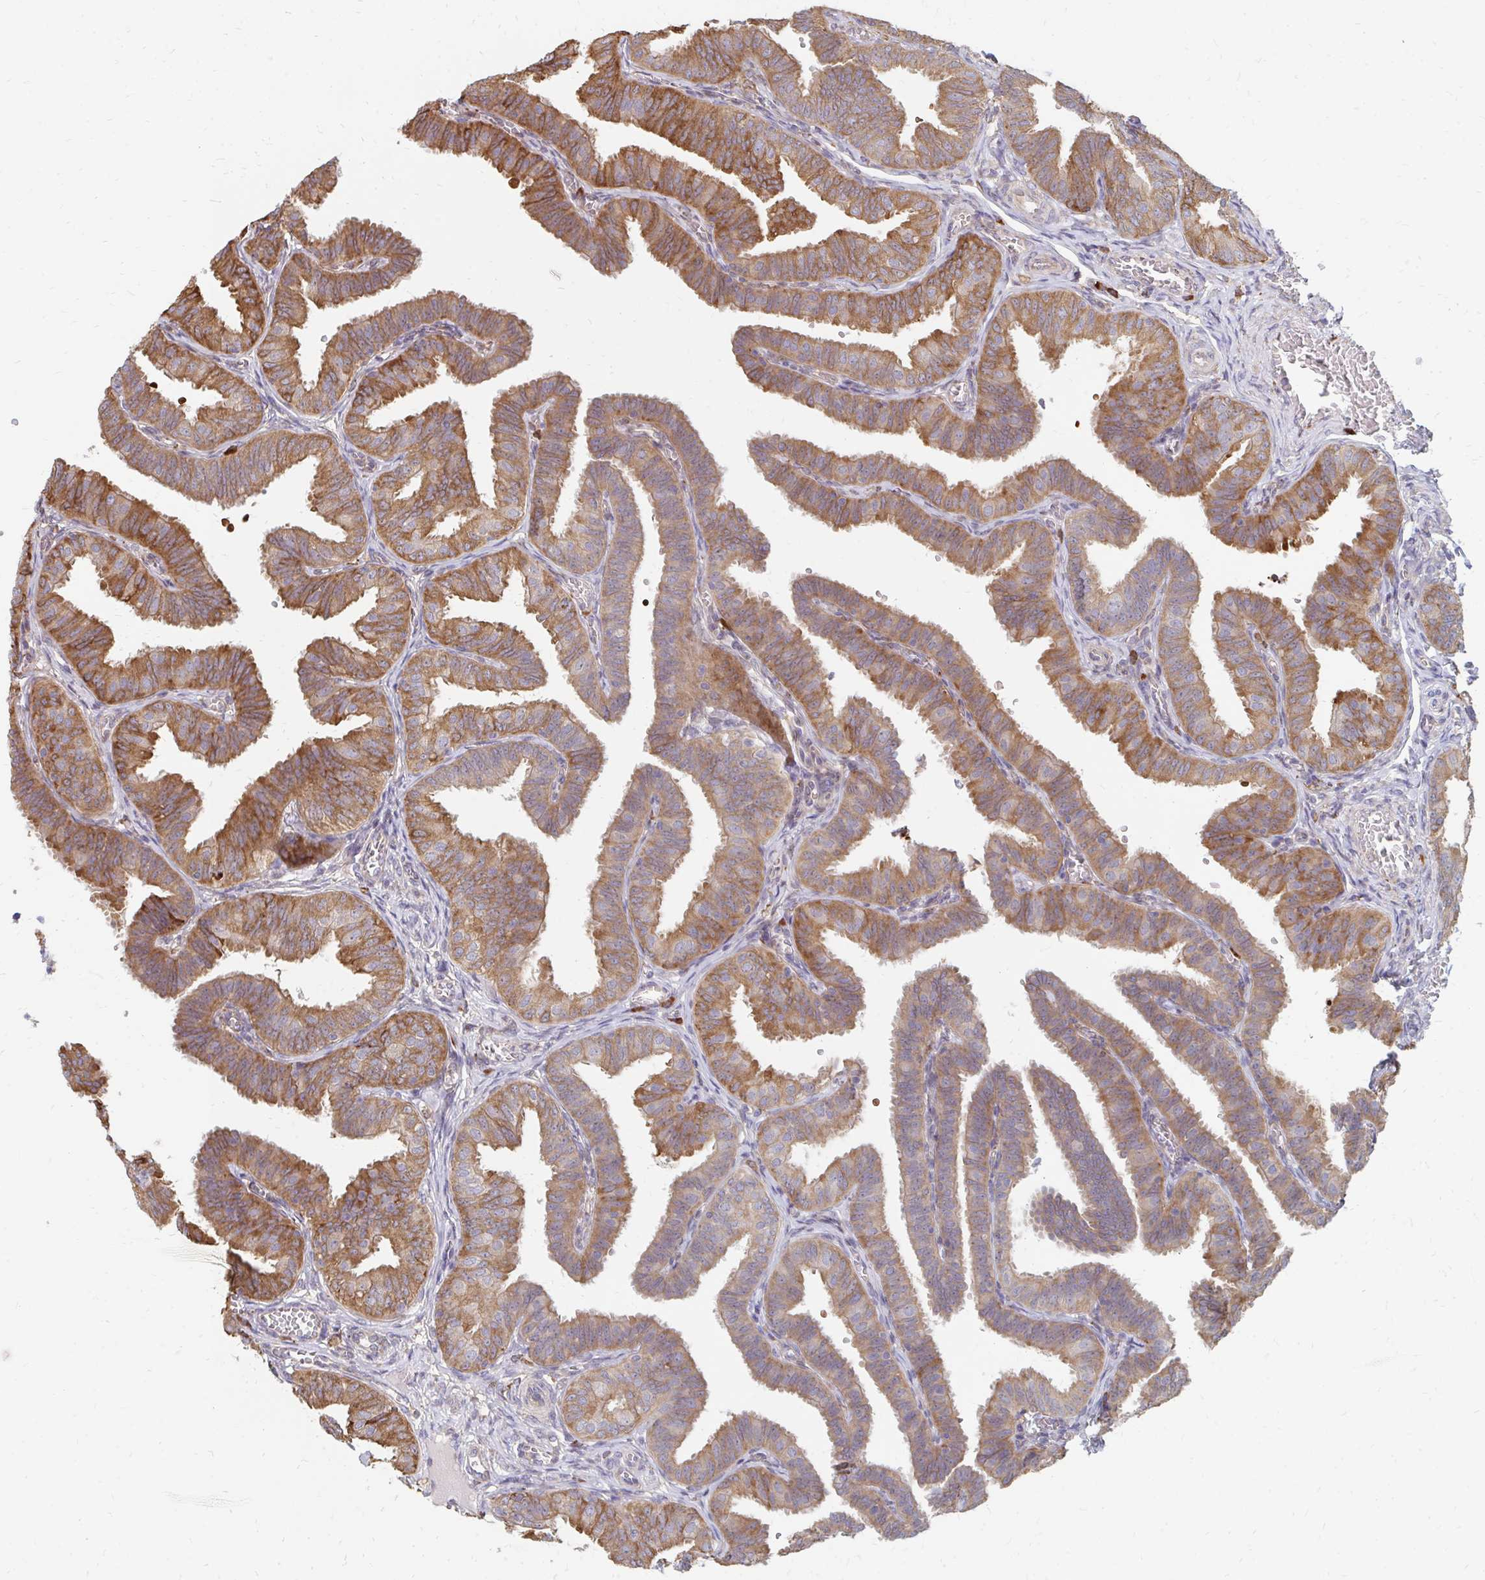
{"staining": {"intensity": "moderate", "quantity": ">75%", "location": "cytoplasmic/membranous"}, "tissue": "fallopian tube", "cell_type": "Glandular cells", "image_type": "normal", "snomed": [{"axis": "morphology", "description": "Normal tissue, NOS"}, {"axis": "topography", "description": "Fallopian tube"}], "caption": "Immunohistochemistry (DAB (3,3'-diaminobenzidine)) staining of unremarkable human fallopian tube exhibits moderate cytoplasmic/membranous protein staining in about >75% of glandular cells. The protein is stained brown, and the nuclei are stained in blue (DAB (3,3'-diaminobenzidine) IHC with brightfield microscopy, high magnification).", "gene": "PPP1R13L", "patient": {"sex": "female", "age": 25}}